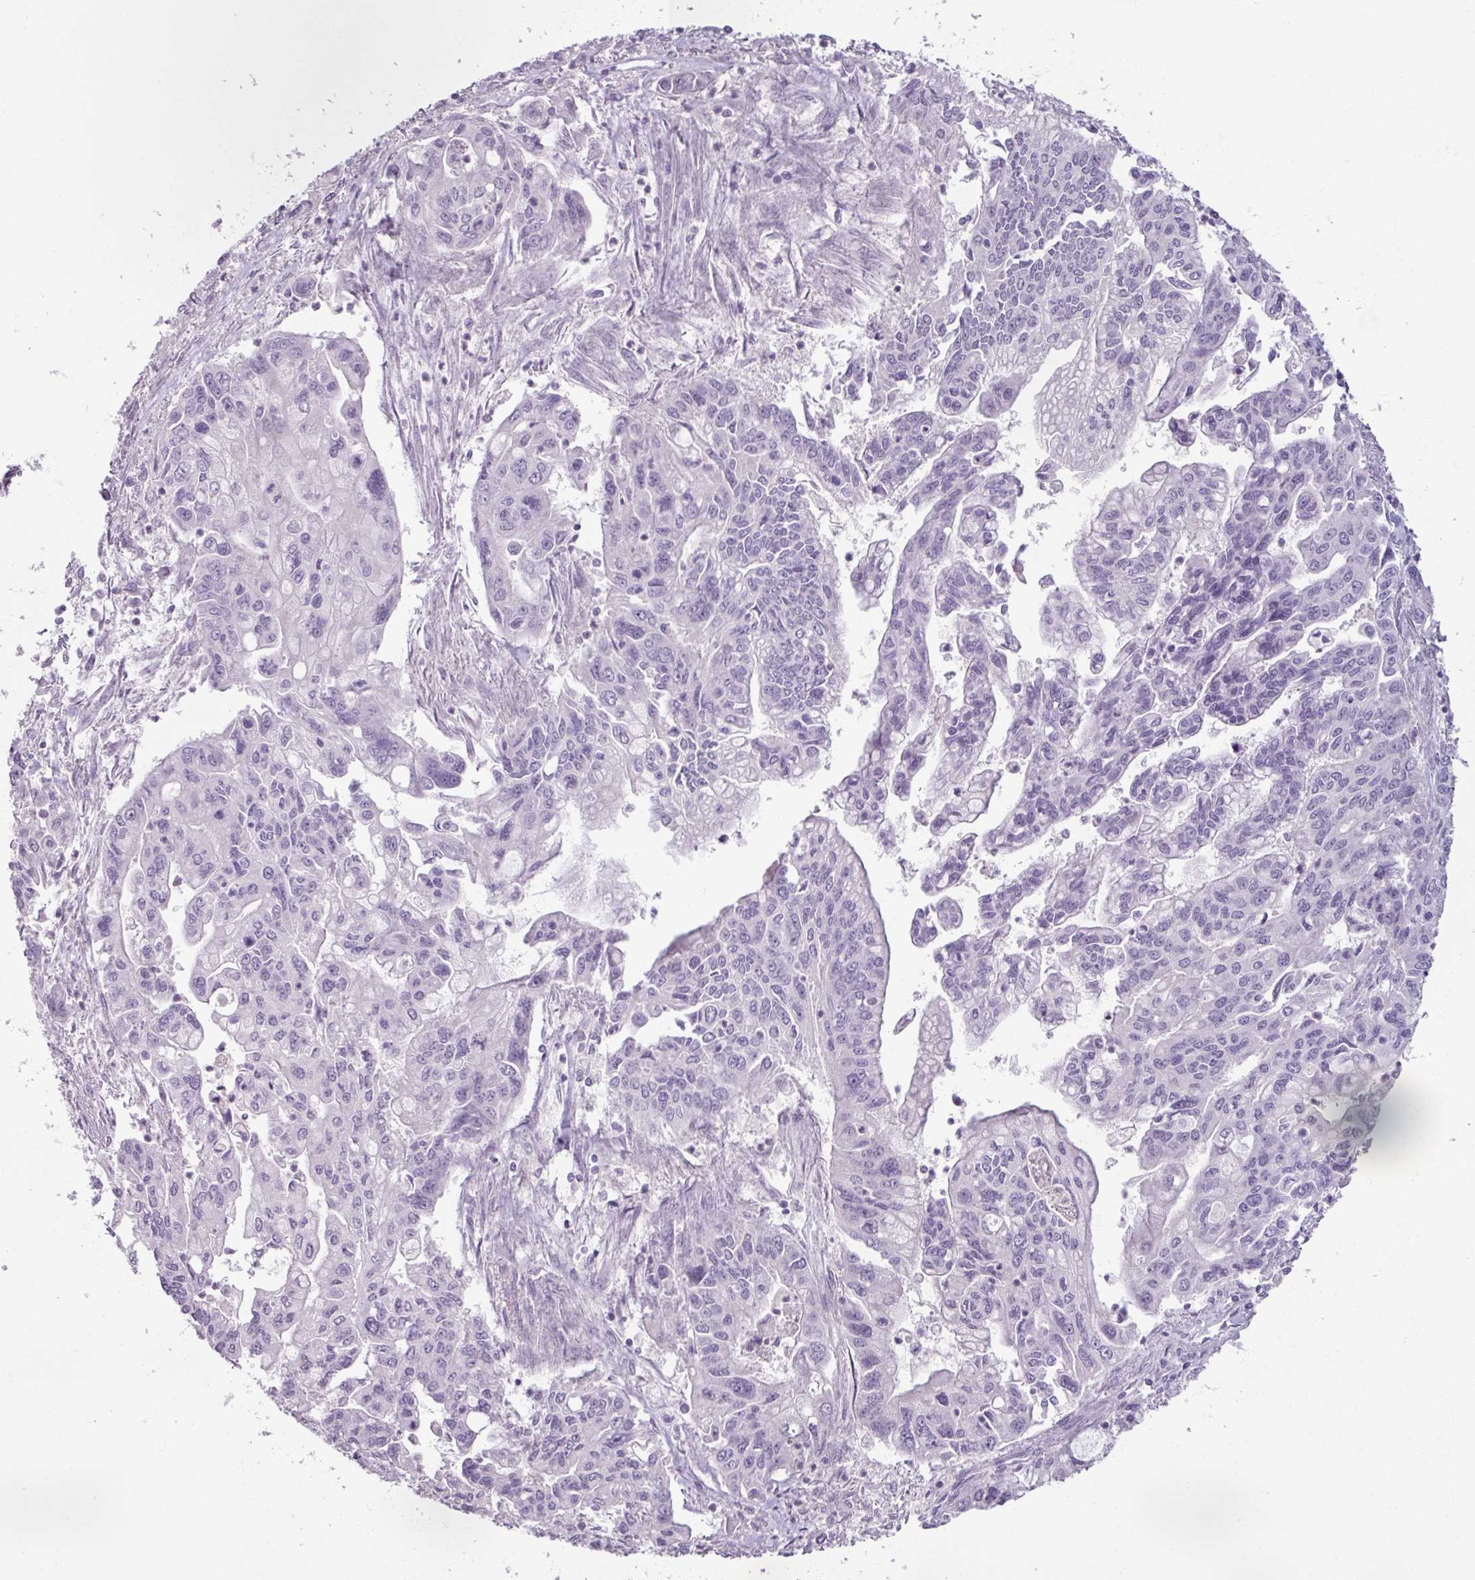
{"staining": {"intensity": "negative", "quantity": "none", "location": "none"}, "tissue": "pancreatic cancer", "cell_type": "Tumor cells", "image_type": "cancer", "snomed": [{"axis": "morphology", "description": "Adenocarcinoma, NOS"}, {"axis": "topography", "description": "Pancreas"}], "caption": "Immunohistochemical staining of pancreatic adenocarcinoma reveals no significant positivity in tumor cells.", "gene": "SLC27A5", "patient": {"sex": "male", "age": 62}}